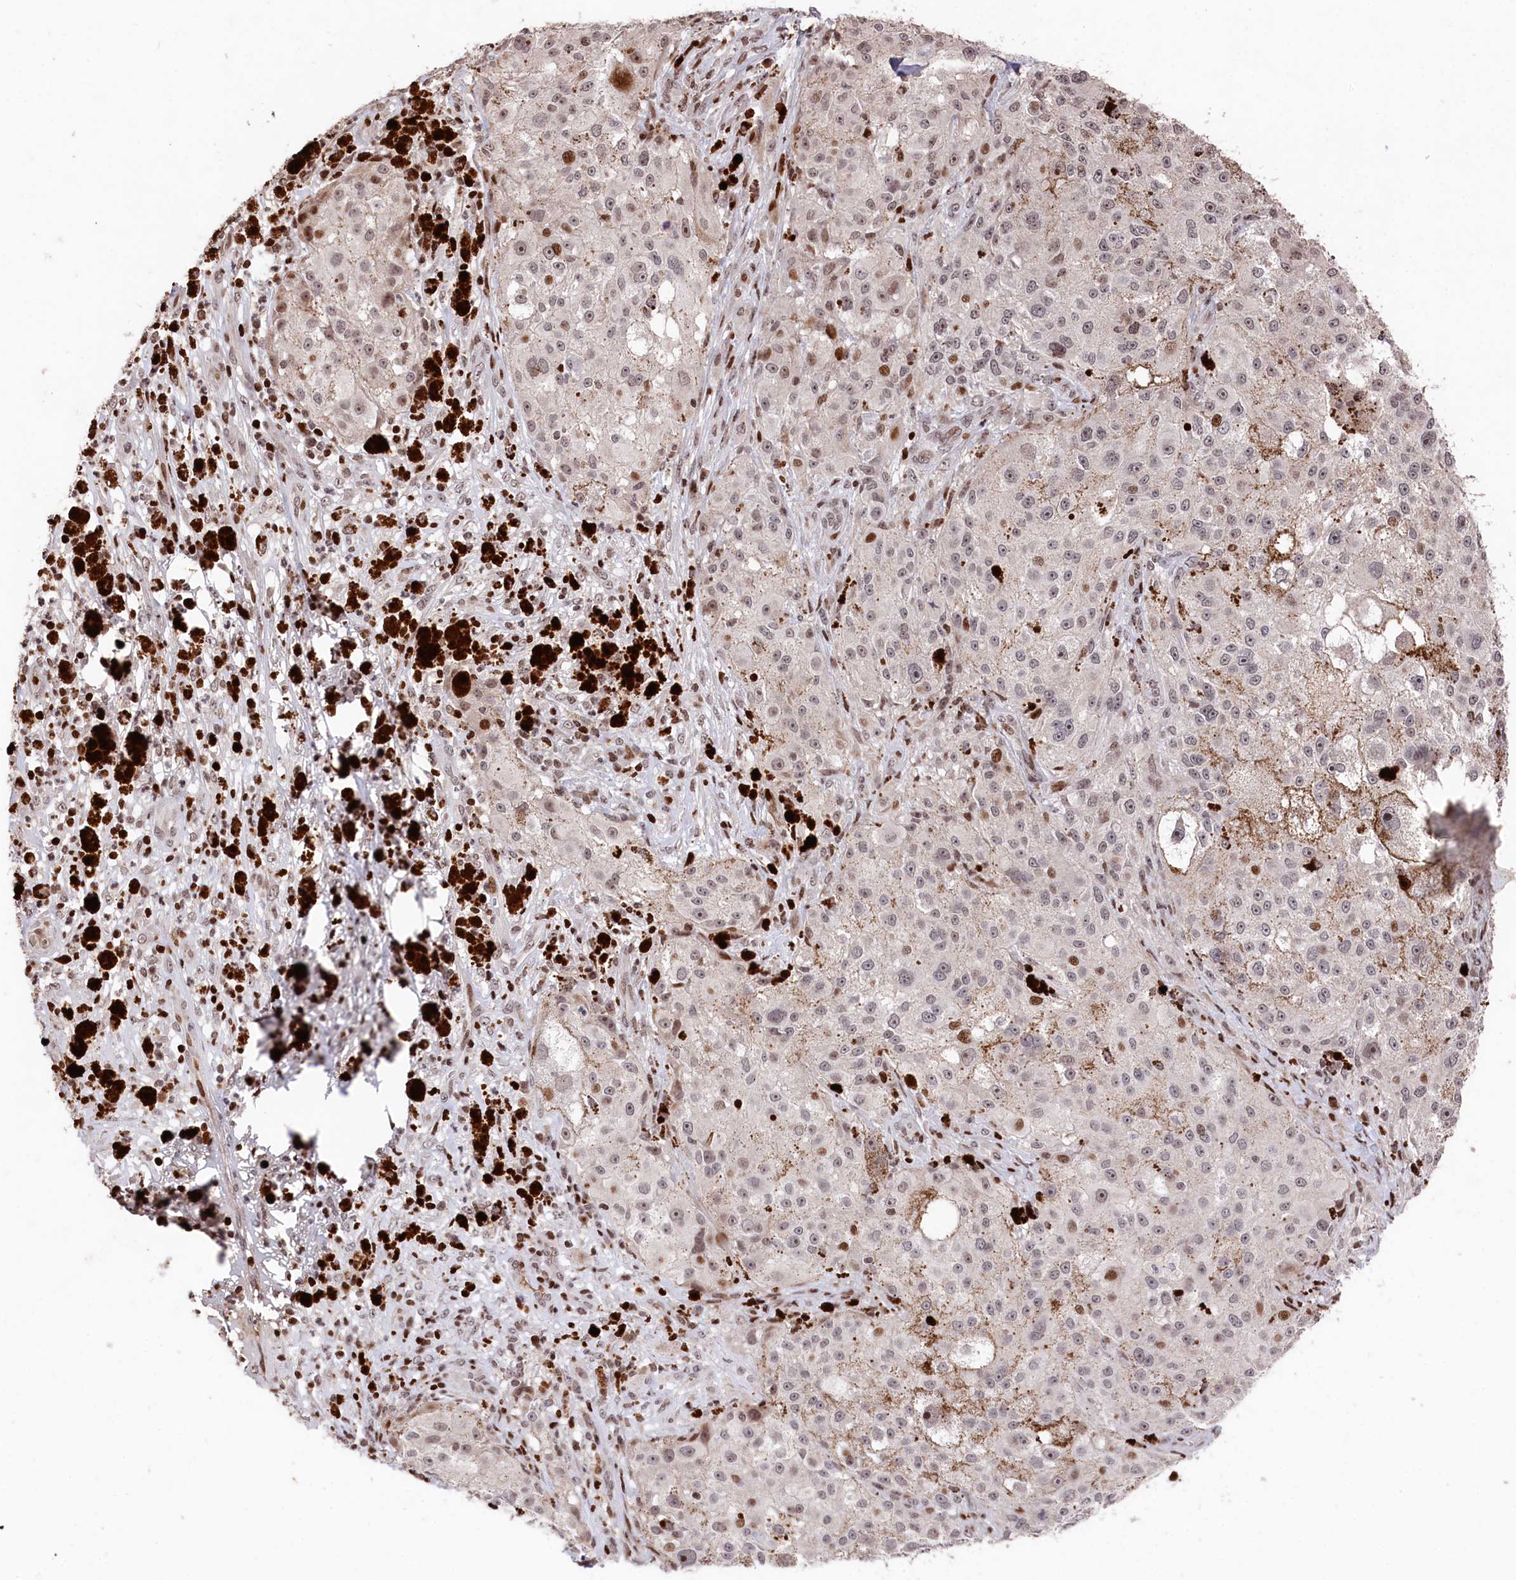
{"staining": {"intensity": "moderate", "quantity": "<25%", "location": "nuclear"}, "tissue": "melanoma", "cell_type": "Tumor cells", "image_type": "cancer", "snomed": [{"axis": "morphology", "description": "Necrosis, NOS"}, {"axis": "morphology", "description": "Malignant melanoma, NOS"}, {"axis": "topography", "description": "Skin"}], "caption": "Moderate nuclear positivity for a protein is appreciated in about <25% of tumor cells of malignant melanoma using IHC.", "gene": "MCF2L2", "patient": {"sex": "female", "age": 87}}